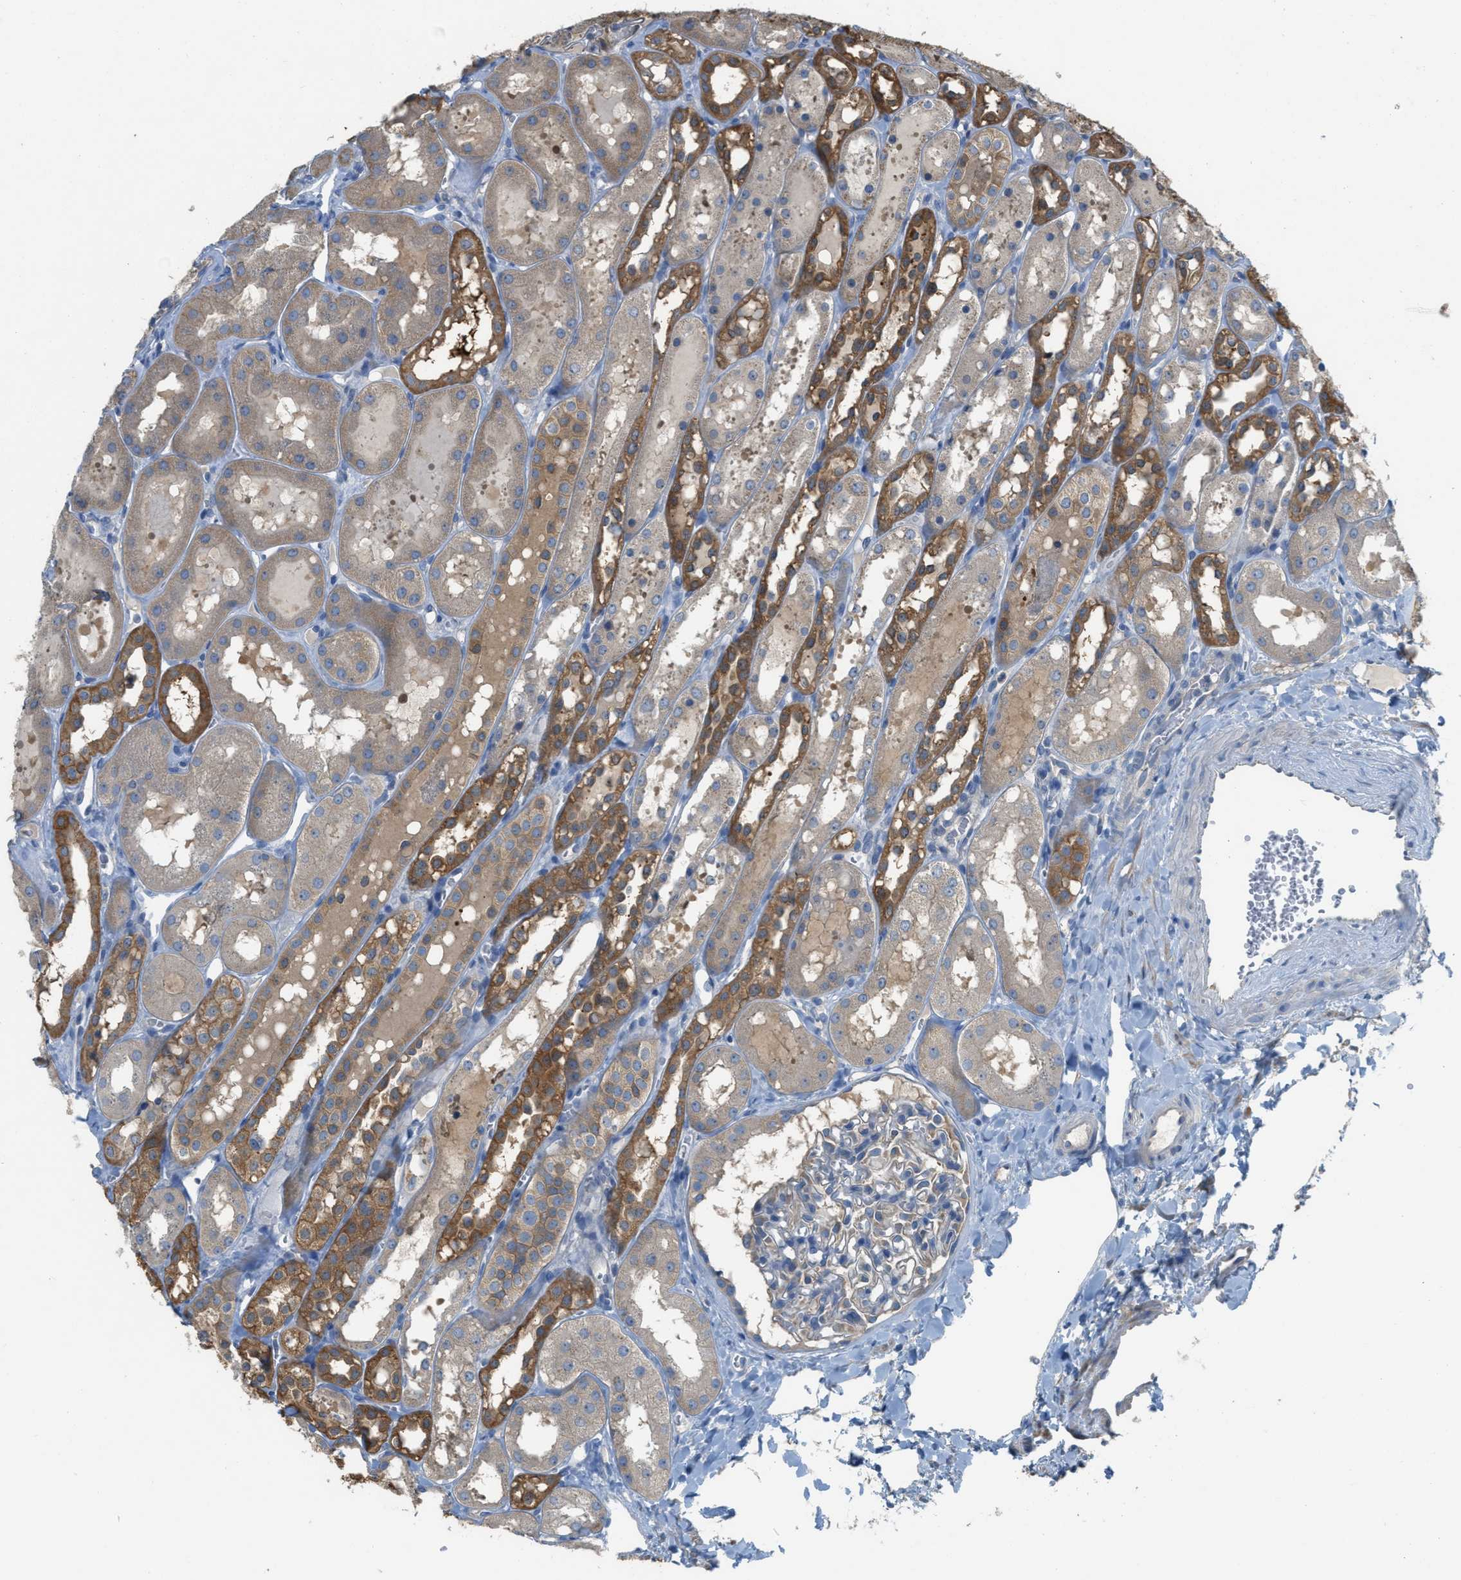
{"staining": {"intensity": "negative", "quantity": "none", "location": "none"}, "tissue": "kidney", "cell_type": "Cells in glomeruli", "image_type": "normal", "snomed": [{"axis": "morphology", "description": "Normal tissue, NOS"}, {"axis": "topography", "description": "Kidney"}, {"axis": "topography", "description": "Urinary bladder"}], "caption": "Cells in glomeruli show no significant protein staining in unremarkable kidney. The staining is performed using DAB (3,3'-diaminobenzidine) brown chromogen with nuclei counter-stained in using hematoxylin.", "gene": "UBA5", "patient": {"sex": "male", "age": 16}}